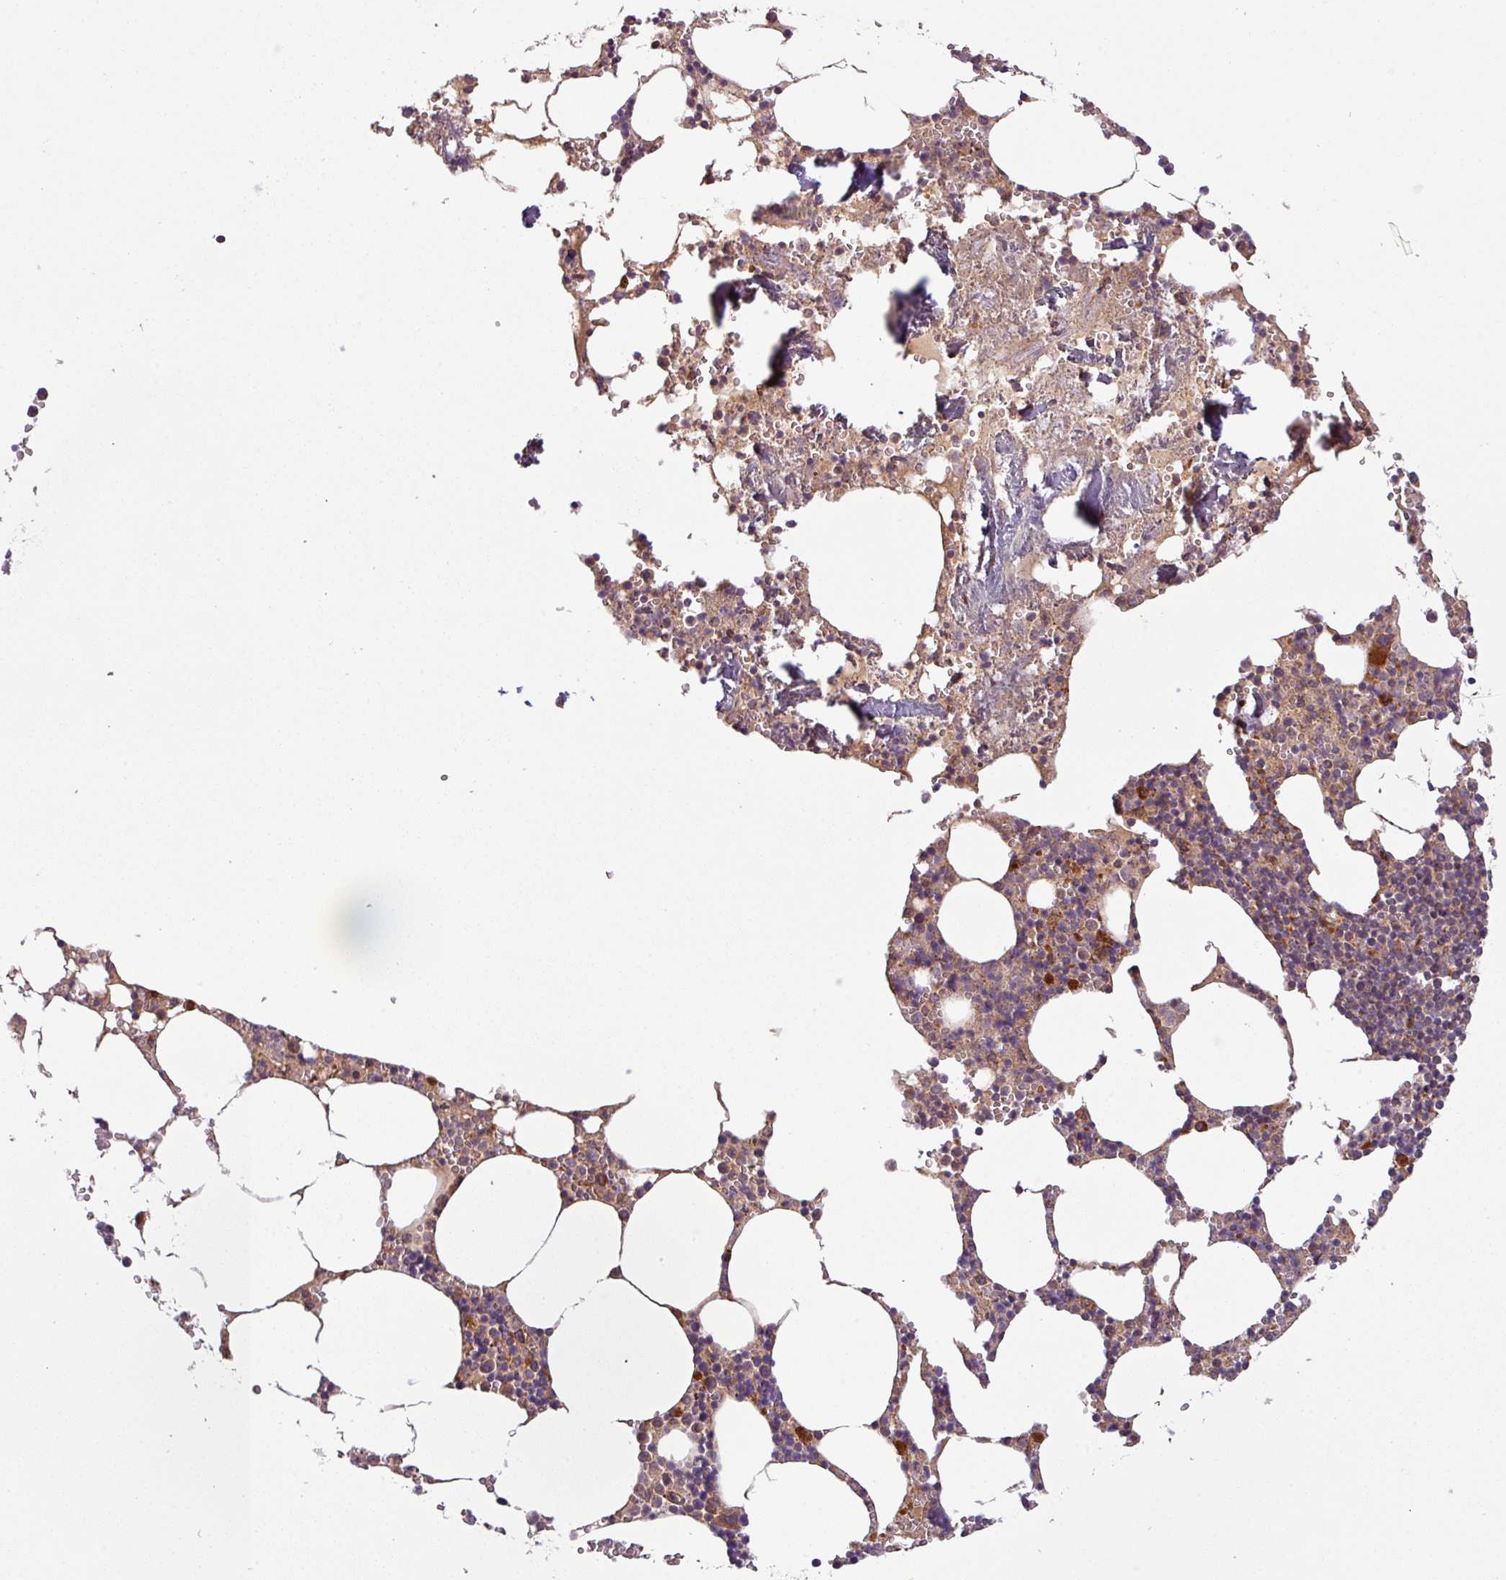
{"staining": {"intensity": "strong", "quantity": "<25%", "location": "cytoplasmic/membranous"}, "tissue": "bone marrow", "cell_type": "Hematopoietic cells", "image_type": "normal", "snomed": [{"axis": "morphology", "description": "Normal tissue, NOS"}, {"axis": "topography", "description": "Bone marrow"}], "caption": "Bone marrow stained with DAB (3,3'-diaminobenzidine) immunohistochemistry displays medium levels of strong cytoplasmic/membranous staining in approximately <25% of hematopoietic cells.", "gene": "ART1", "patient": {"sex": "male", "age": 54}}